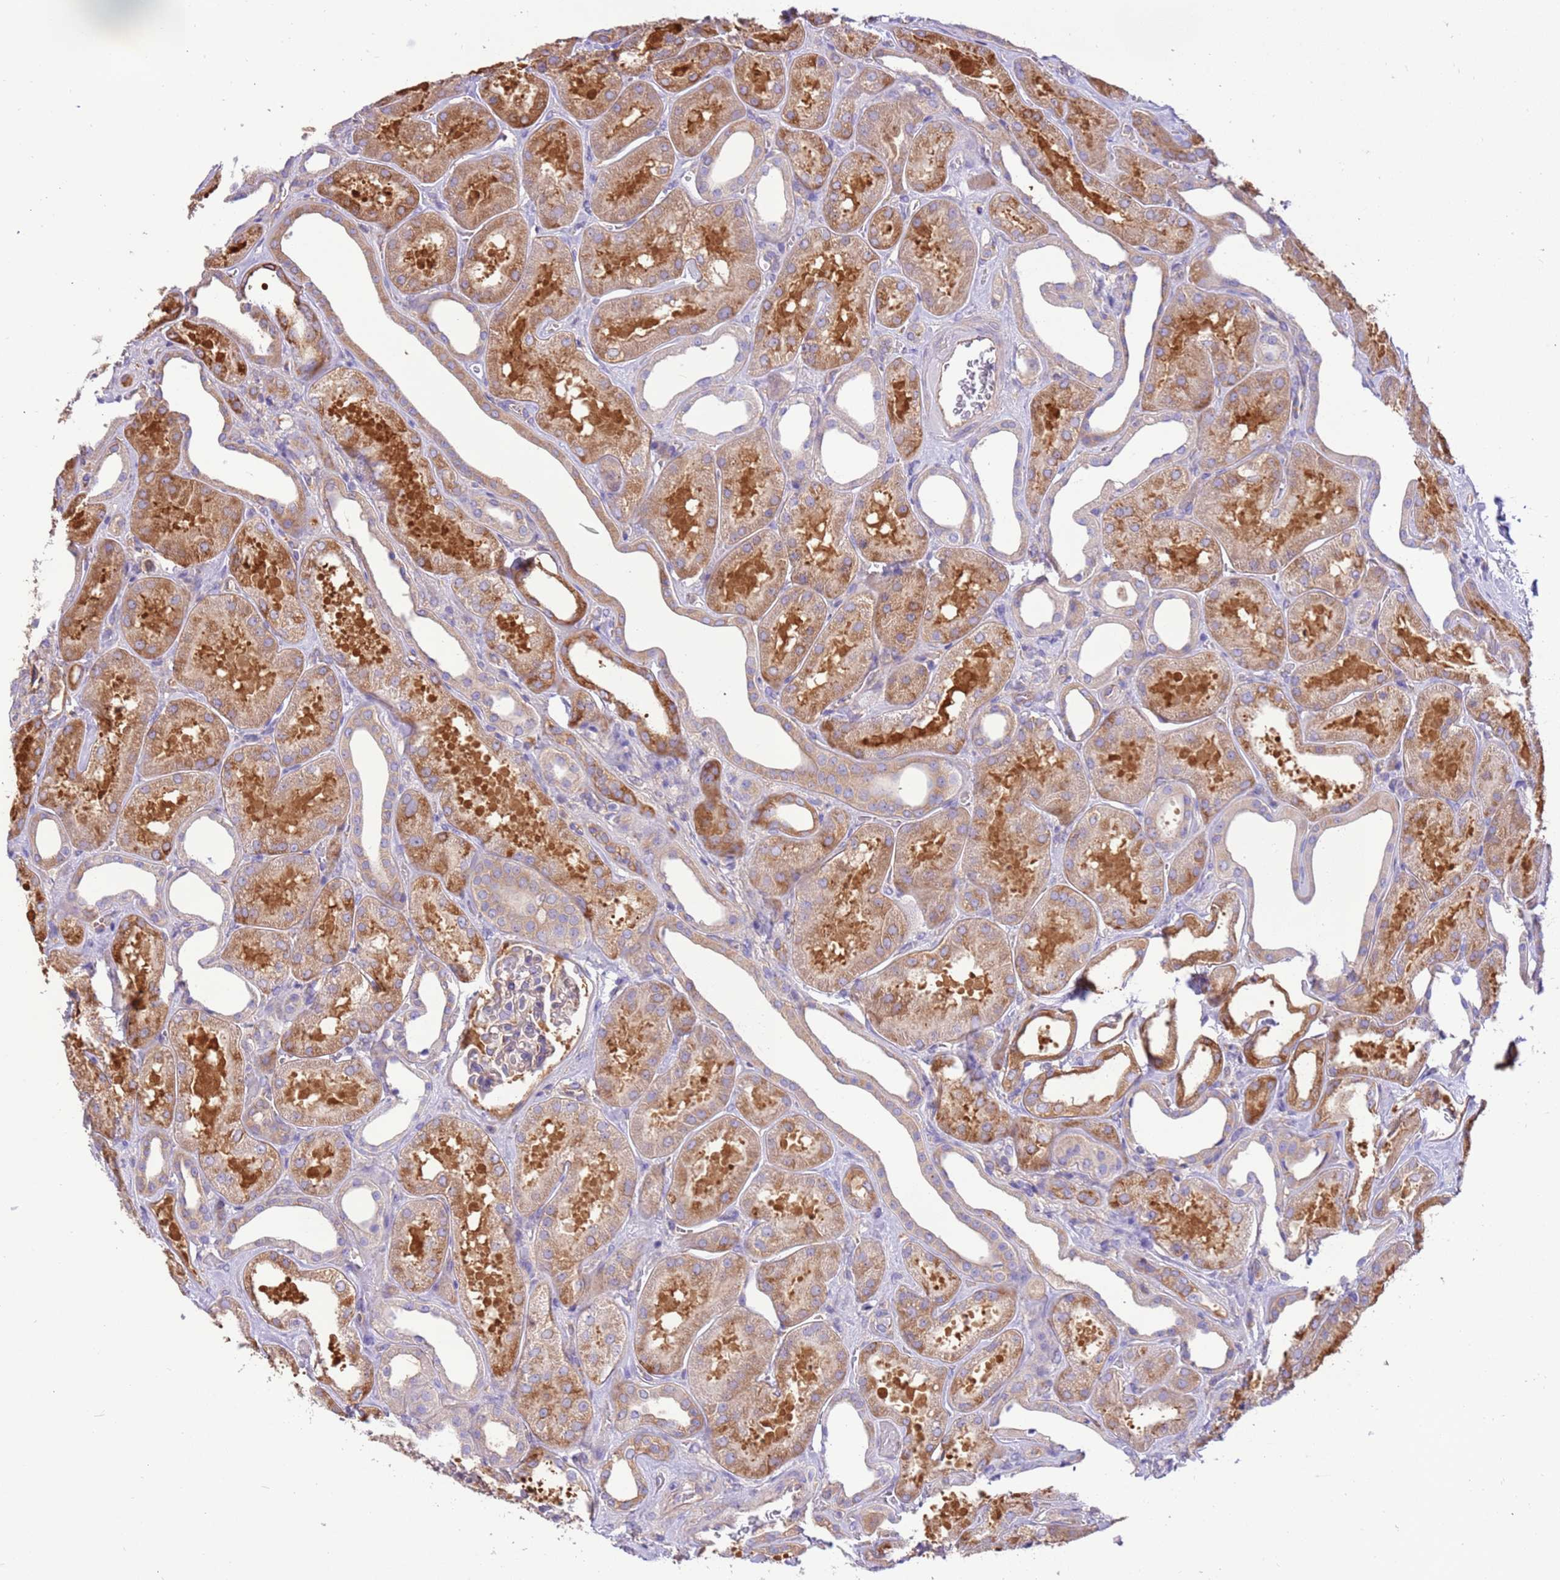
{"staining": {"intensity": "negative", "quantity": "none", "location": "none"}, "tissue": "kidney", "cell_type": "Cells in glomeruli", "image_type": "normal", "snomed": [{"axis": "morphology", "description": "Normal tissue, NOS"}, {"axis": "morphology", "description": "Adenocarcinoma, NOS"}, {"axis": "topography", "description": "Kidney"}], "caption": "A photomicrograph of human kidney is negative for staining in cells in glomeruli. (IHC, brightfield microscopy, high magnification).", "gene": "NAALADL1", "patient": {"sex": "female", "age": 68}}